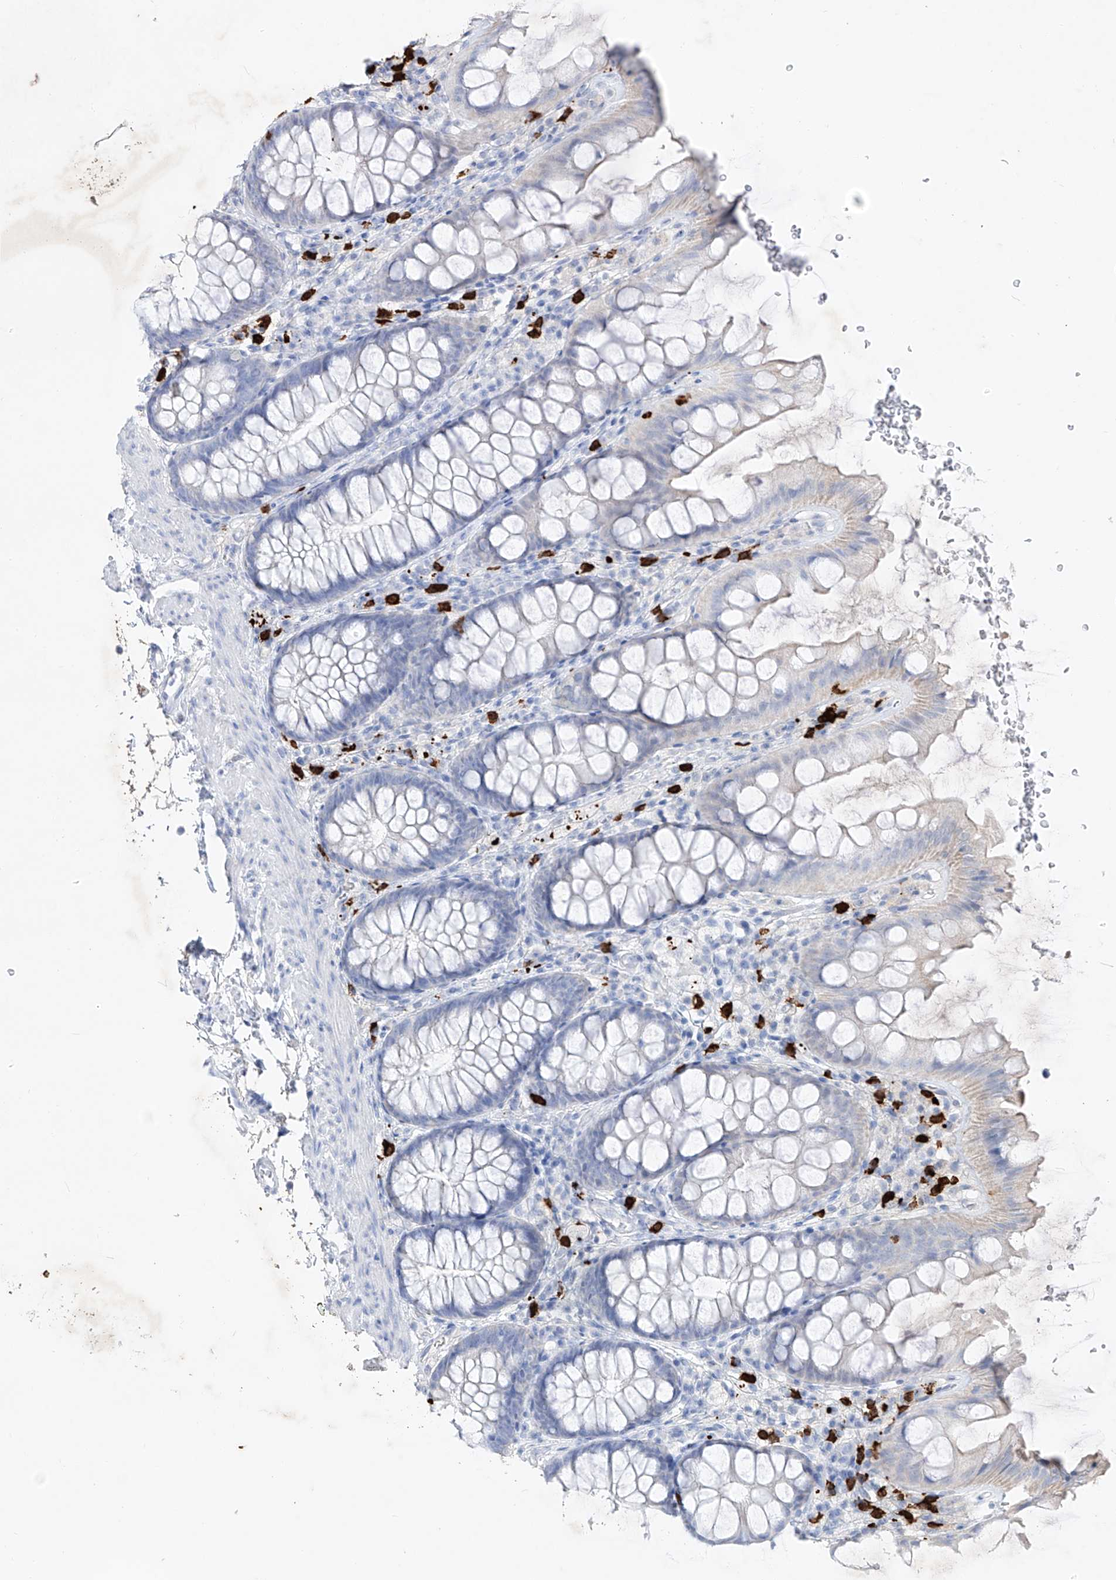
{"staining": {"intensity": "negative", "quantity": "none", "location": "none"}, "tissue": "colon", "cell_type": "Endothelial cells", "image_type": "normal", "snomed": [{"axis": "morphology", "description": "Normal tissue, NOS"}, {"axis": "topography", "description": "Colon"}], "caption": "Immunohistochemistry photomicrograph of normal colon: human colon stained with DAB exhibits no significant protein positivity in endothelial cells.", "gene": "FRS3", "patient": {"sex": "female", "age": 62}}